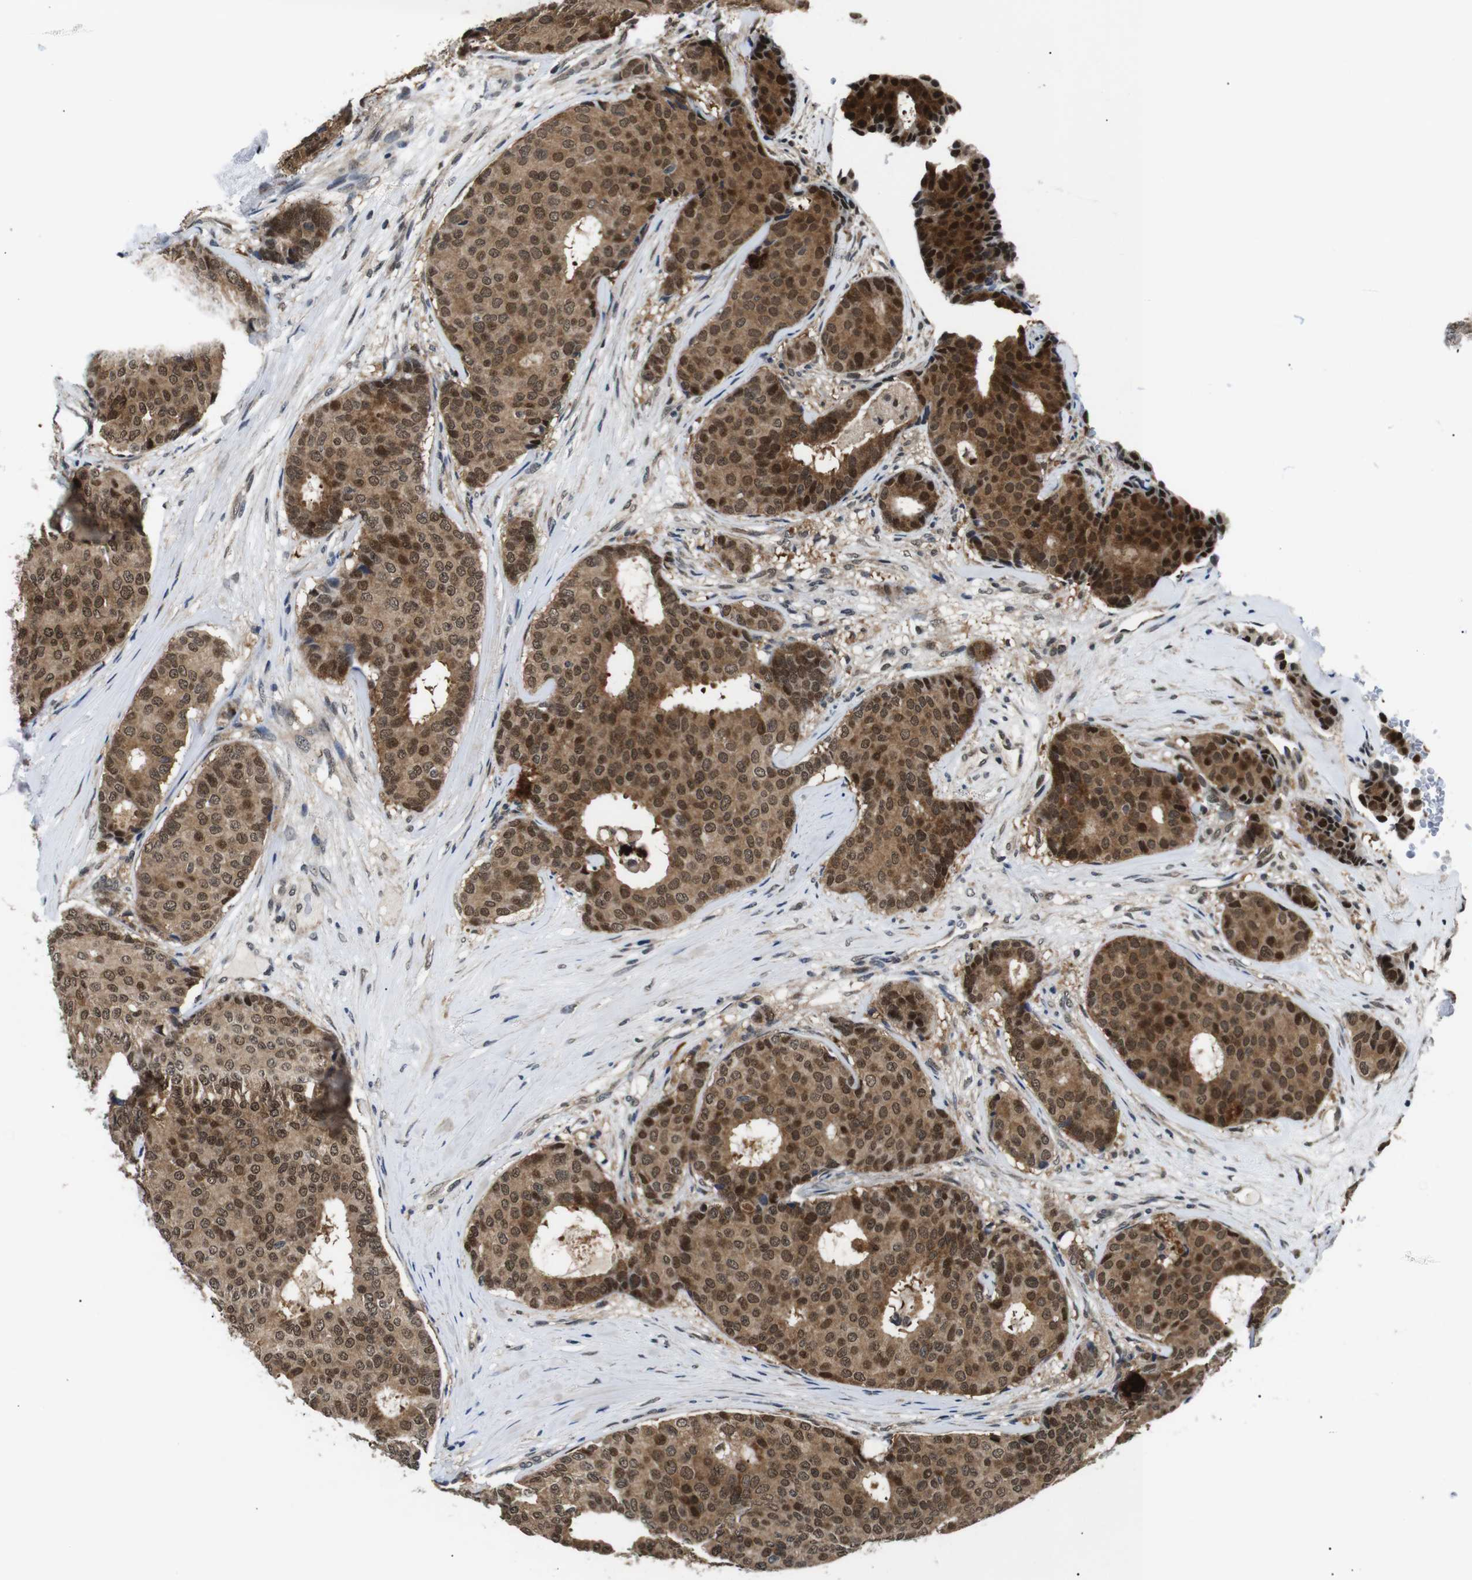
{"staining": {"intensity": "strong", "quantity": ">75%", "location": "cytoplasmic/membranous,nuclear"}, "tissue": "breast cancer", "cell_type": "Tumor cells", "image_type": "cancer", "snomed": [{"axis": "morphology", "description": "Duct carcinoma"}, {"axis": "topography", "description": "Breast"}], "caption": "DAB immunohistochemical staining of intraductal carcinoma (breast) displays strong cytoplasmic/membranous and nuclear protein positivity in approximately >75% of tumor cells.", "gene": "SKP1", "patient": {"sex": "female", "age": 75}}